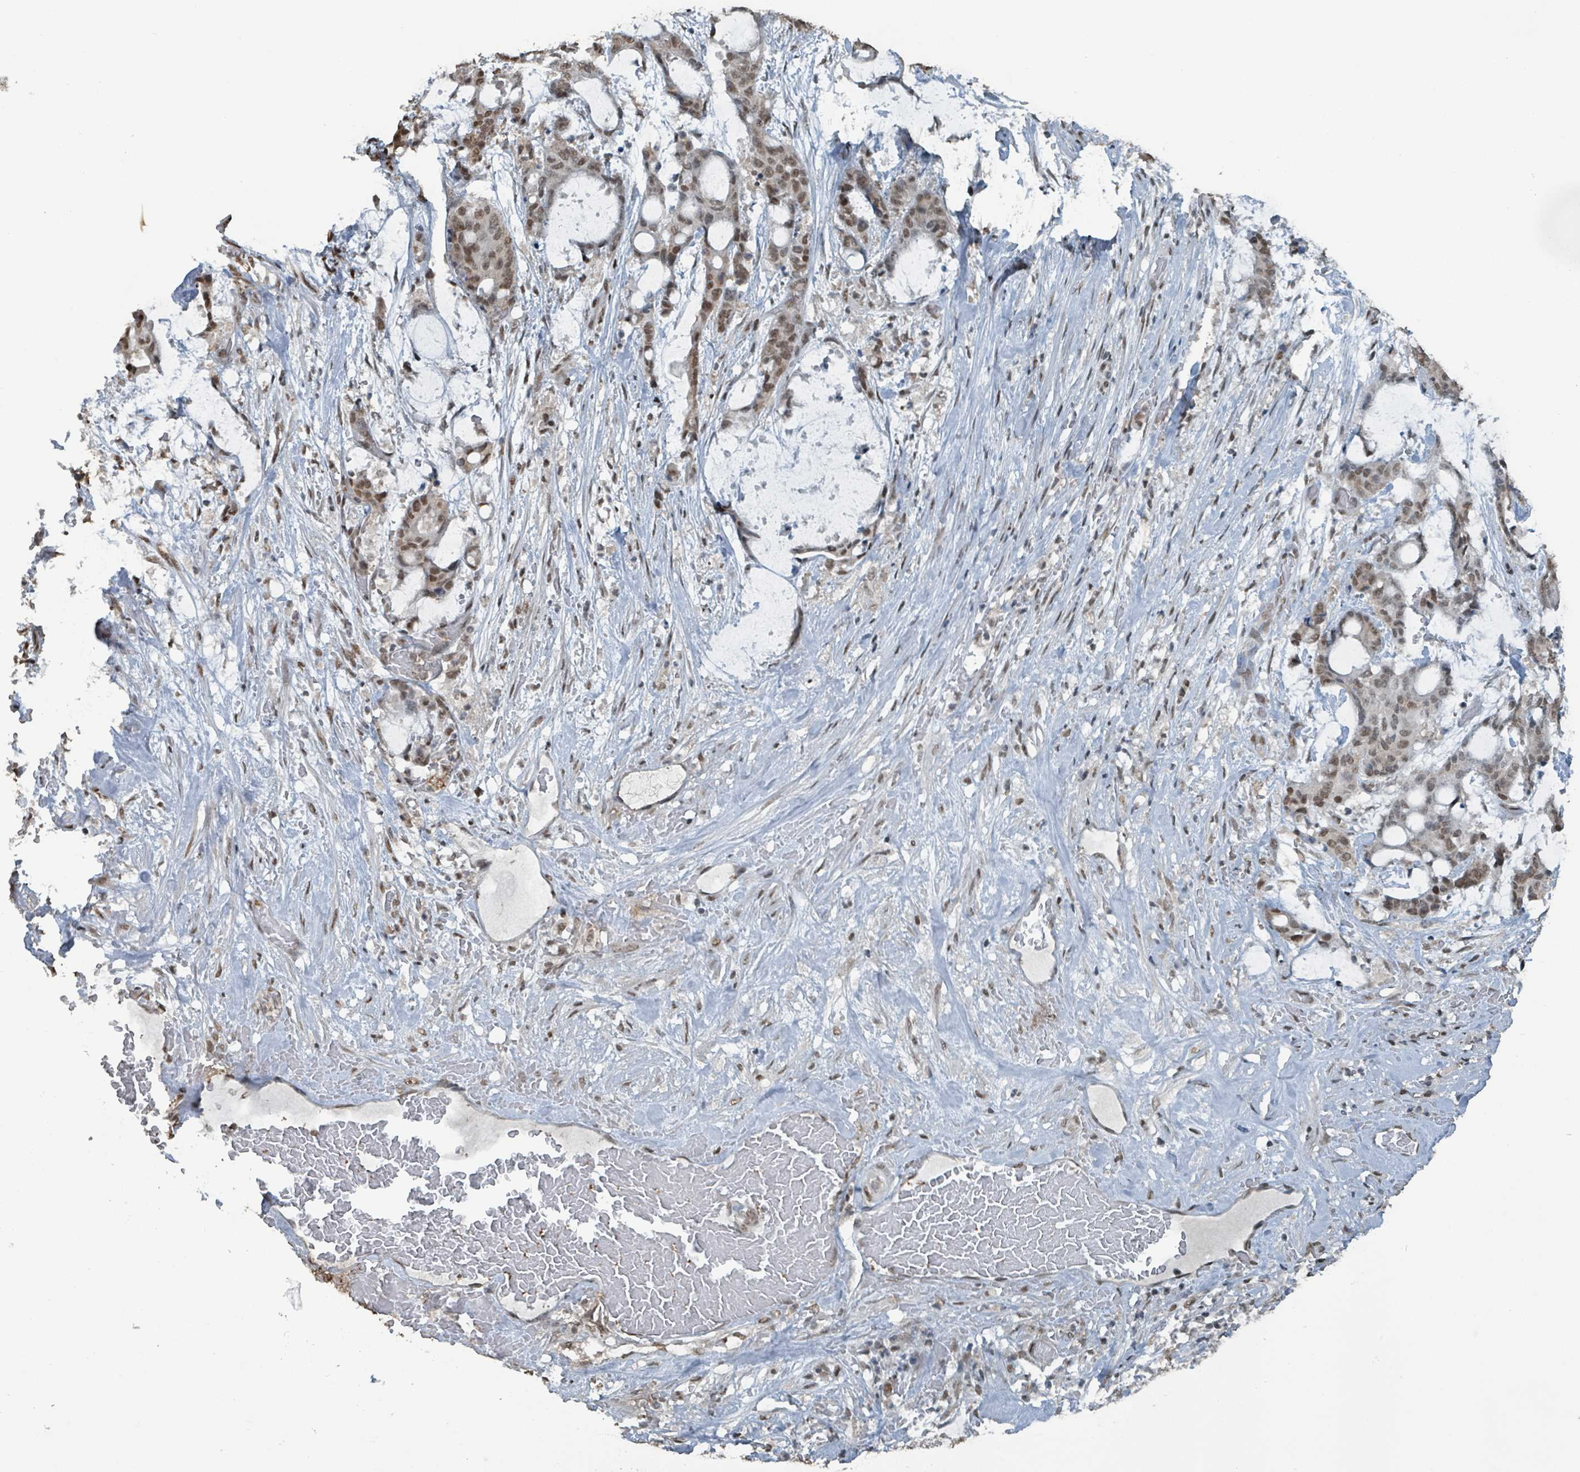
{"staining": {"intensity": "moderate", "quantity": "25%-75%", "location": "nuclear"}, "tissue": "liver cancer", "cell_type": "Tumor cells", "image_type": "cancer", "snomed": [{"axis": "morphology", "description": "Normal tissue, NOS"}, {"axis": "morphology", "description": "Cholangiocarcinoma"}, {"axis": "topography", "description": "Liver"}, {"axis": "topography", "description": "Peripheral nerve tissue"}], "caption": "A histopathology image of human liver cancer (cholangiocarcinoma) stained for a protein demonstrates moderate nuclear brown staining in tumor cells.", "gene": "PHIP", "patient": {"sex": "female", "age": 73}}